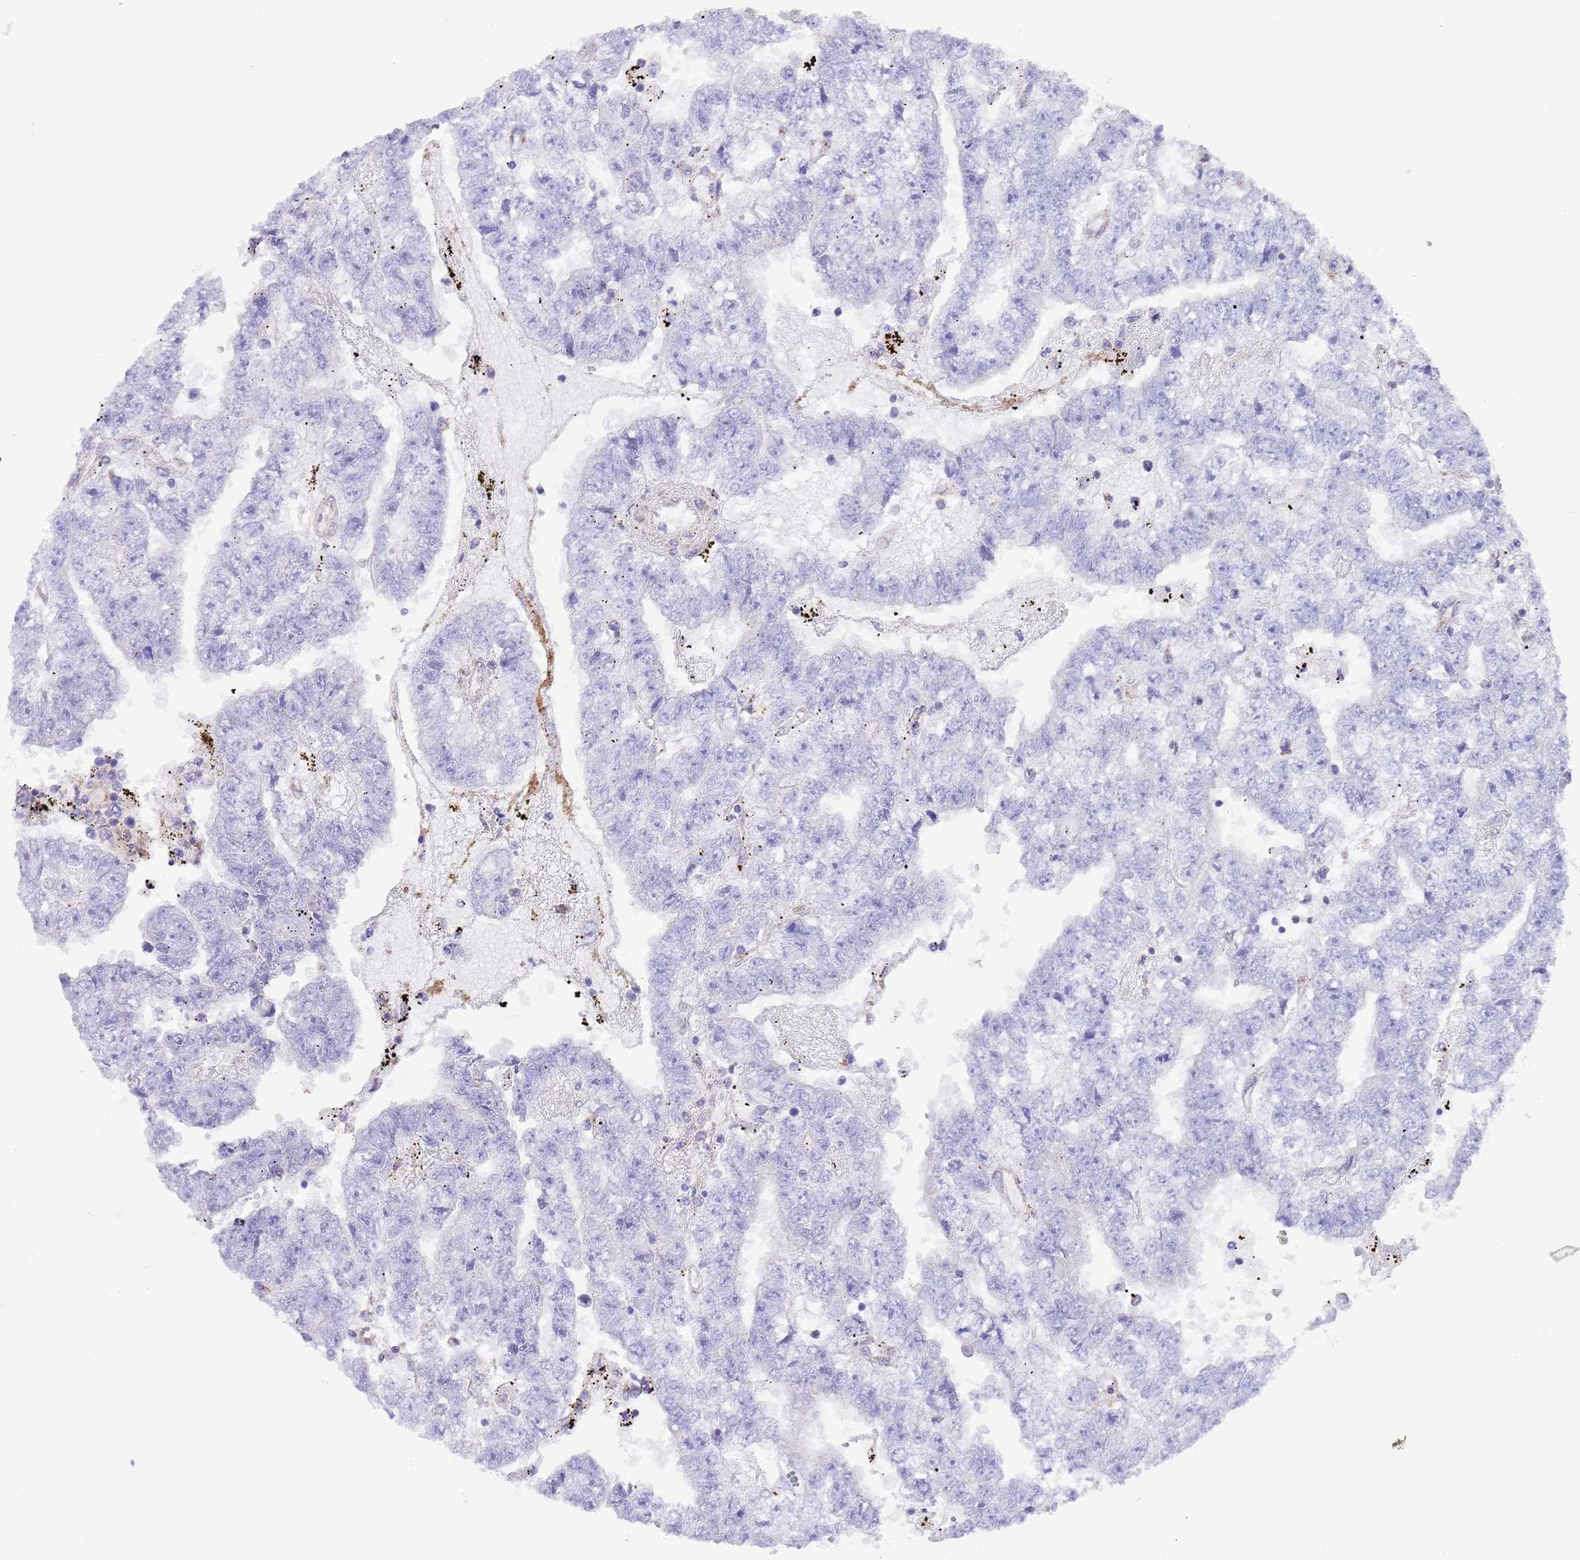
{"staining": {"intensity": "negative", "quantity": "none", "location": "none"}, "tissue": "testis cancer", "cell_type": "Tumor cells", "image_type": "cancer", "snomed": [{"axis": "morphology", "description": "Carcinoma, Embryonal, NOS"}, {"axis": "topography", "description": "Testis"}], "caption": "Immunohistochemistry (IHC) image of testis cancer stained for a protein (brown), which exhibits no expression in tumor cells.", "gene": "SS18L2", "patient": {"sex": "male", "age": 25}}